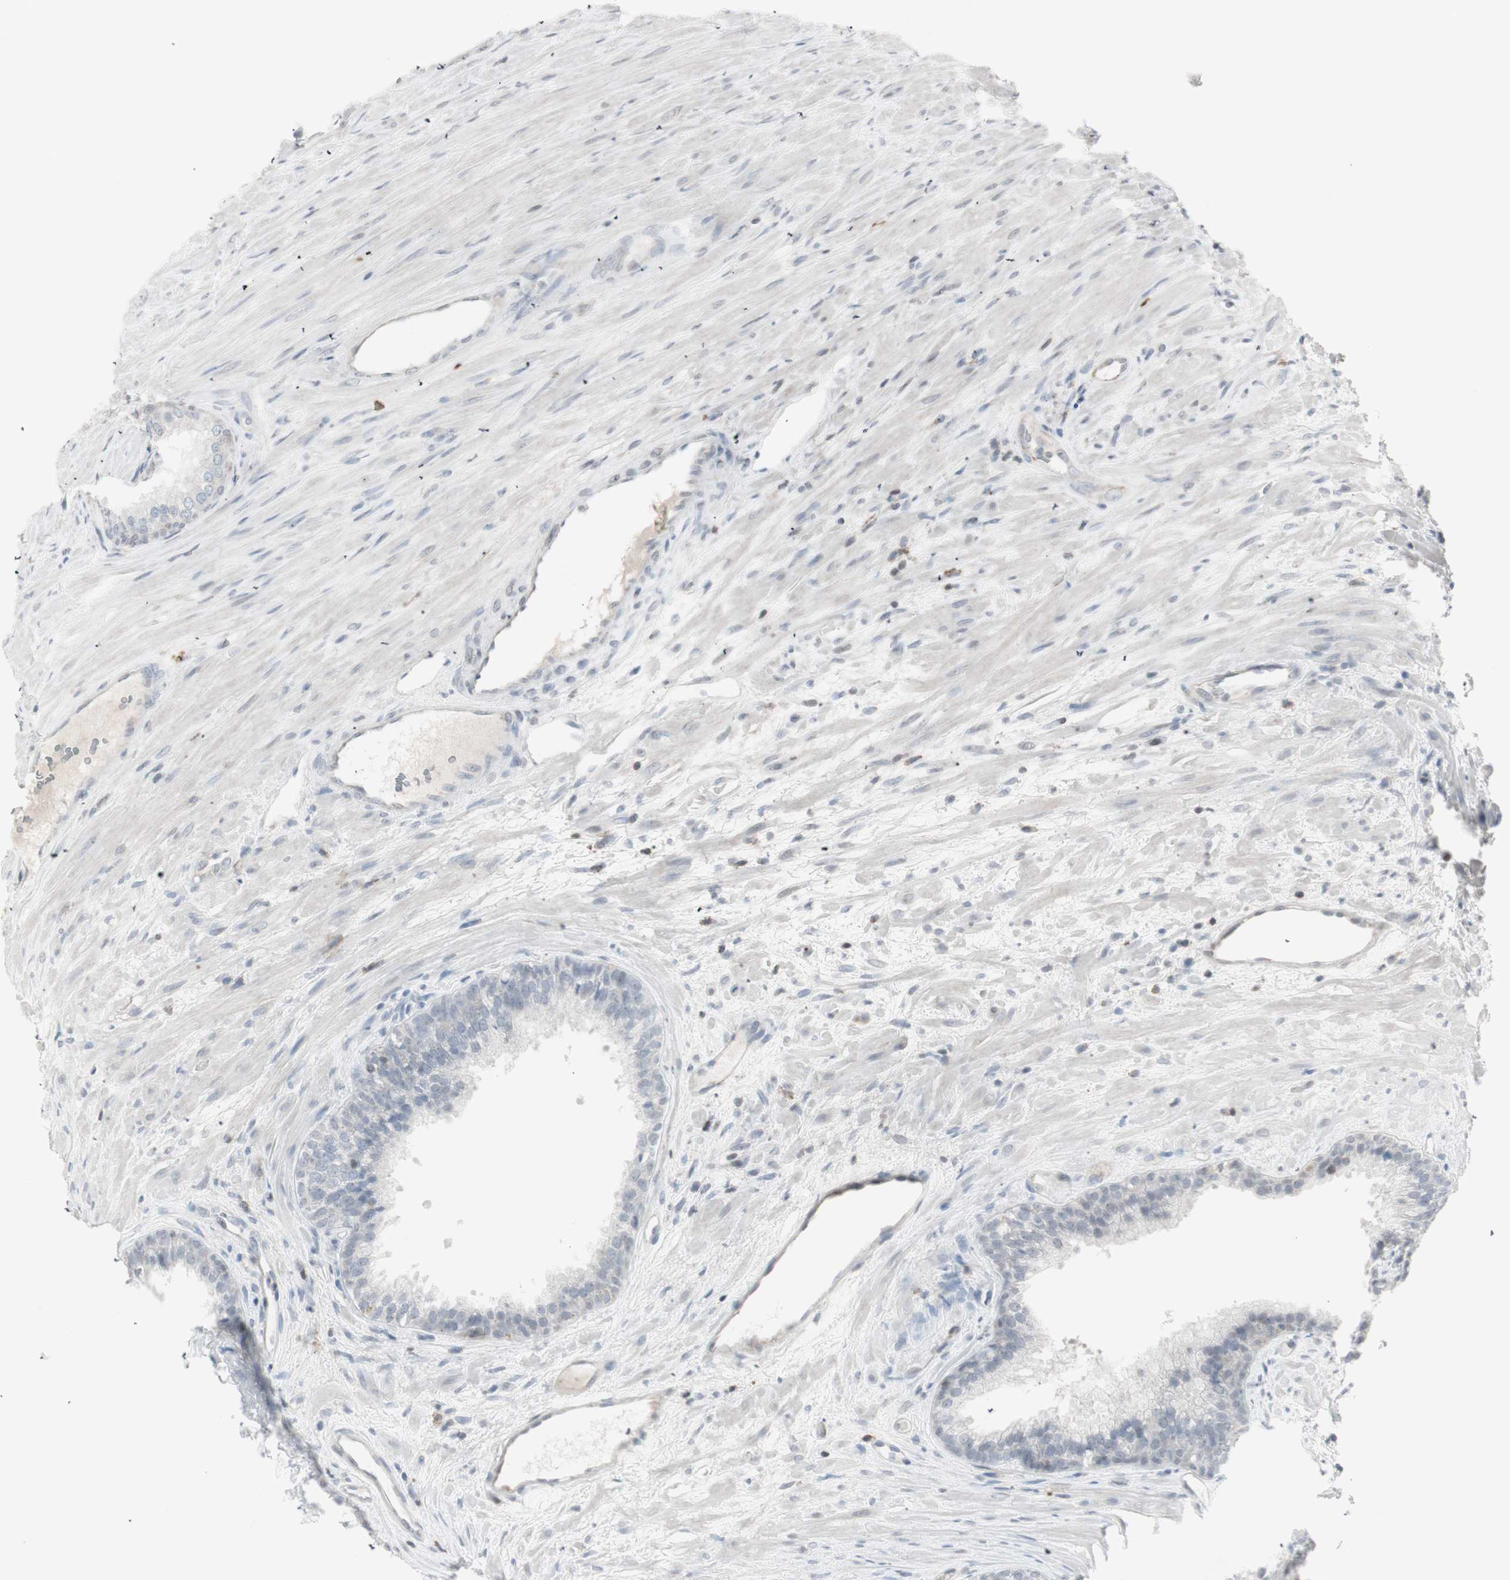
{"staining": {"intensity": "negative", "quantity": "none", "location": "none"}, "tissue": "prostate", "cell_type": "Glandular cells", "image_type": "normal", "snomed": [{"axis": "morphology", "description": "Normal tissue, NOS"}, {"axis": "topography", "description": "Prostate"}], "caption": "IHC of unremarkable human prostate demonstrates no staining in glandular cells. (DAB (3,3'-diaminobenzidine) immunohistochemistry (IHC), high magnification).", "gene": "MAP4K4", "patient": {"sex": "male", "age": 76}}